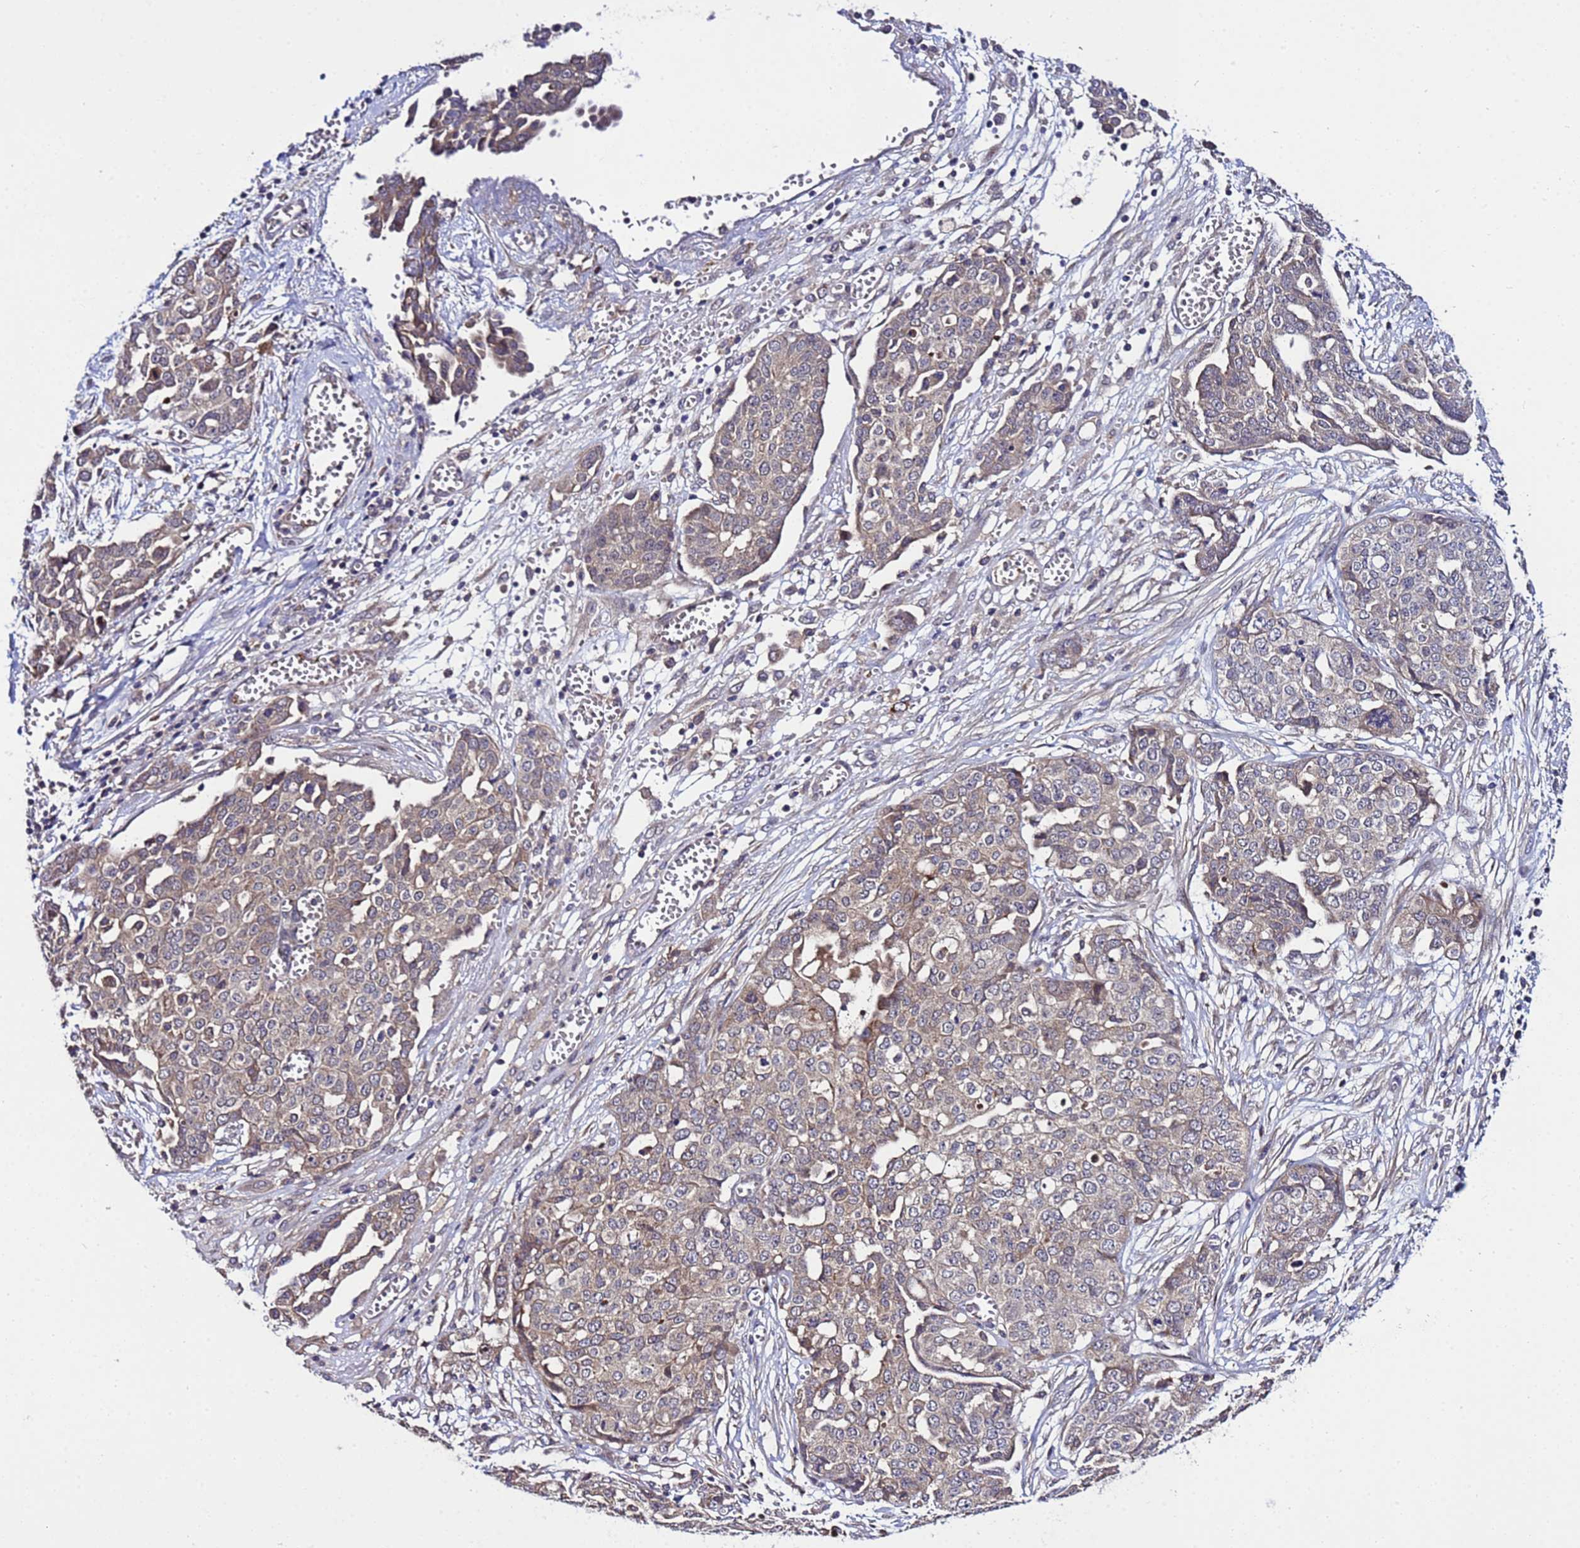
{"staining": {"intensity": "weak", "quantity": "25%-75%", "location": "cytoplasmic/membranous"}, "tissue": "ovarian cancer", "cell_type": "Tumor cells", "image_type": "cancer", "snomed": [{"axis": "morphology", "description": "Cystadenocarcinoma, serous, NOS"}, {"axis": "topography", "description": "Soft tissue"}, {"axis": "topography", "description": "Ovary"}], "caption": "Ovarian cancer was stained to show a protein in brown. There is low levels of weak cytoplasmic/membranous staining in approximately 25%-75% of tumor cells. (DAB (3,3'-diaminobenzidine) IHC with brightfield microscopy, high magnification).", "gene": "PLXDC2", "patient": {"sex": "female", "age": 57}}